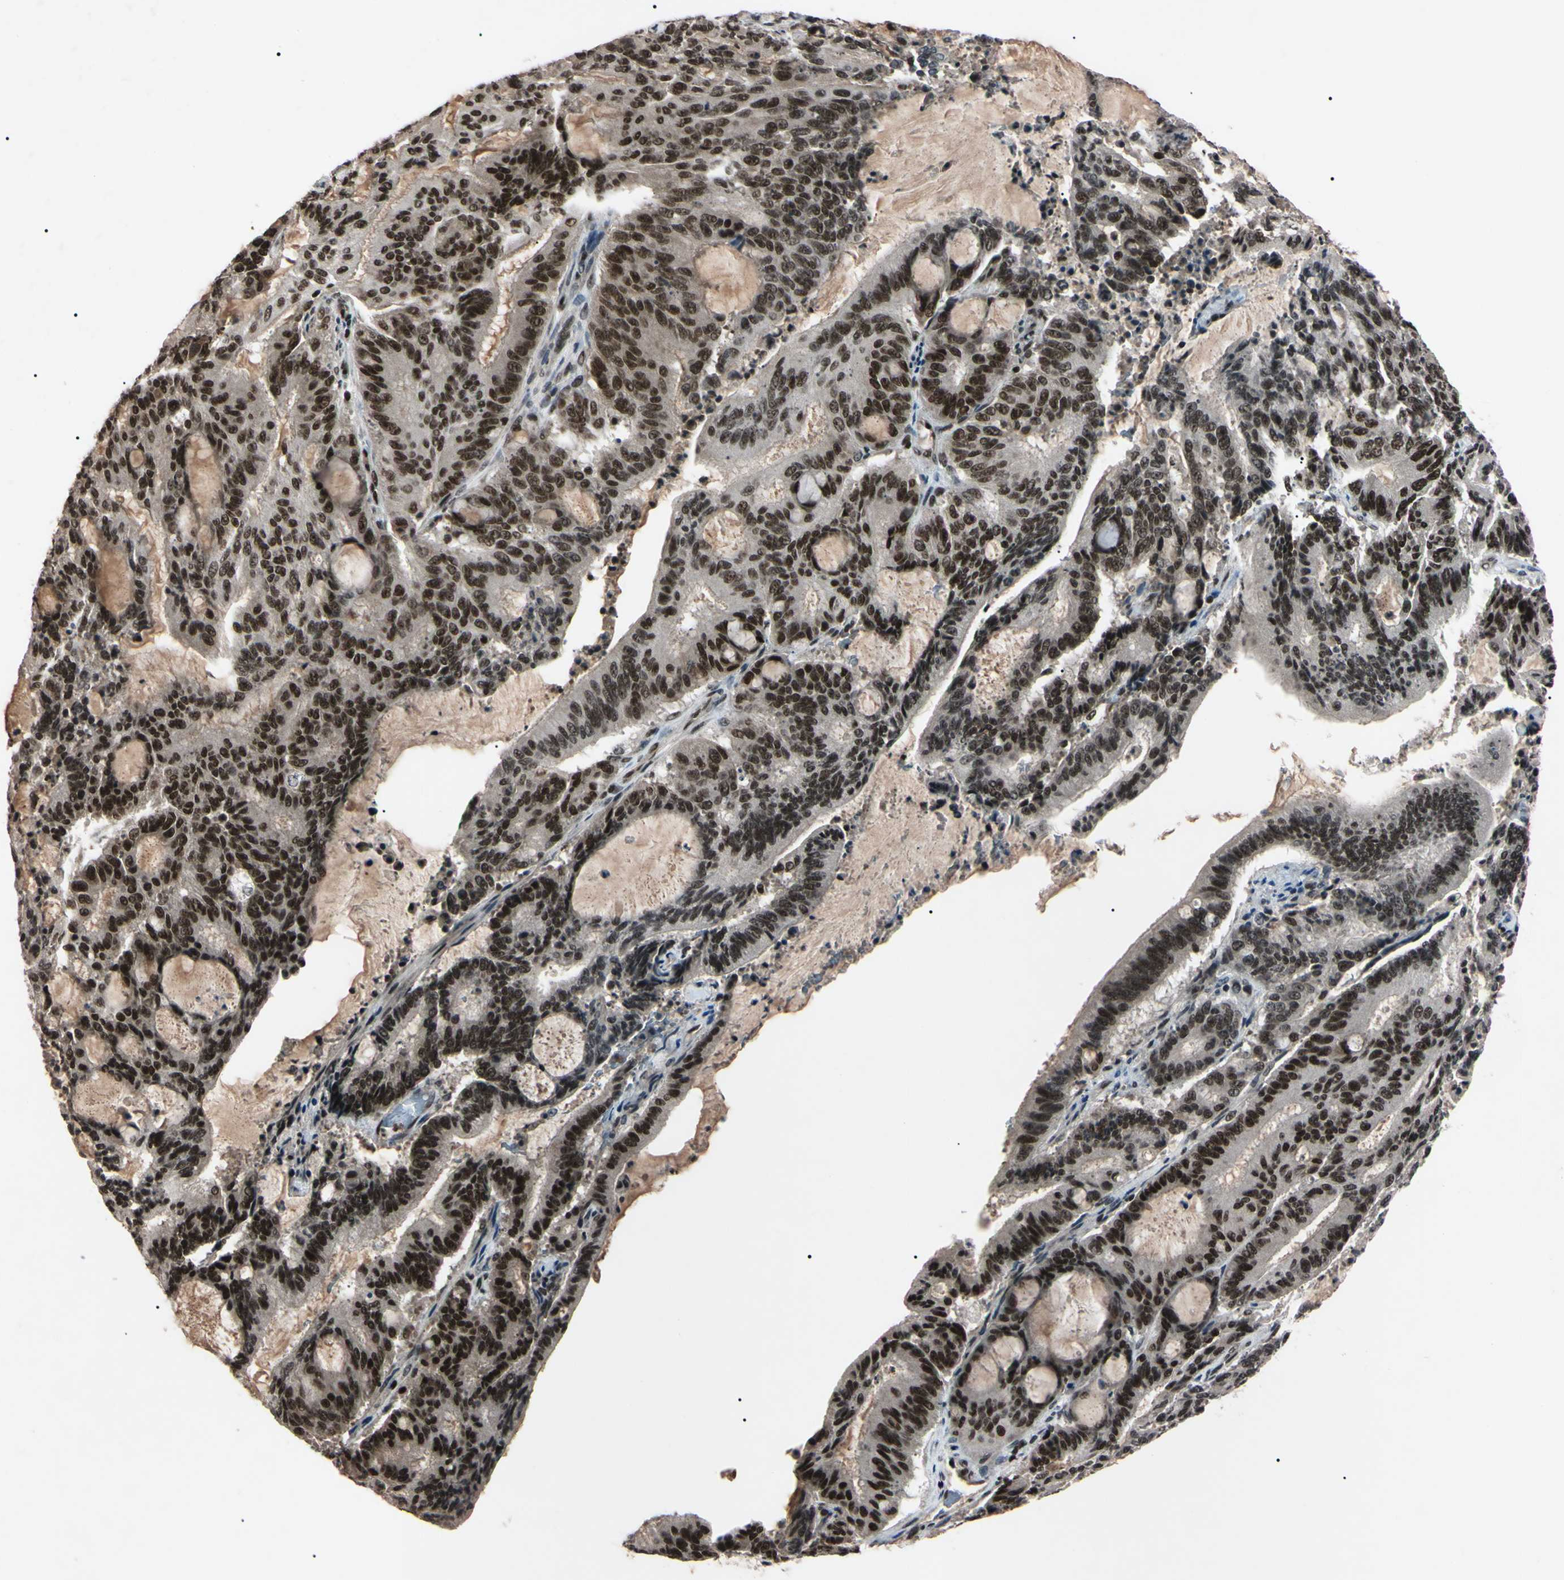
{"staining": {"intensity": "strong", "quantity": "25%-75%", "location": "nuclear"}, "tissue": "liver cancer", "cell_type": "Tumor cells", "image_type": "cancer", "snomed": [{"axis": "morphology", "description": "Cholangiocarcinoma"}, {"axis": "topography", "description": "Liver"}], "caption": "This histopathology image demonstrates IHC staining of liver cancer, with high strong nuclear expression in approximately 25%-75% of tumor cells.", "gene": "YY1", "patient": {"sex": "female", "age": 73}}